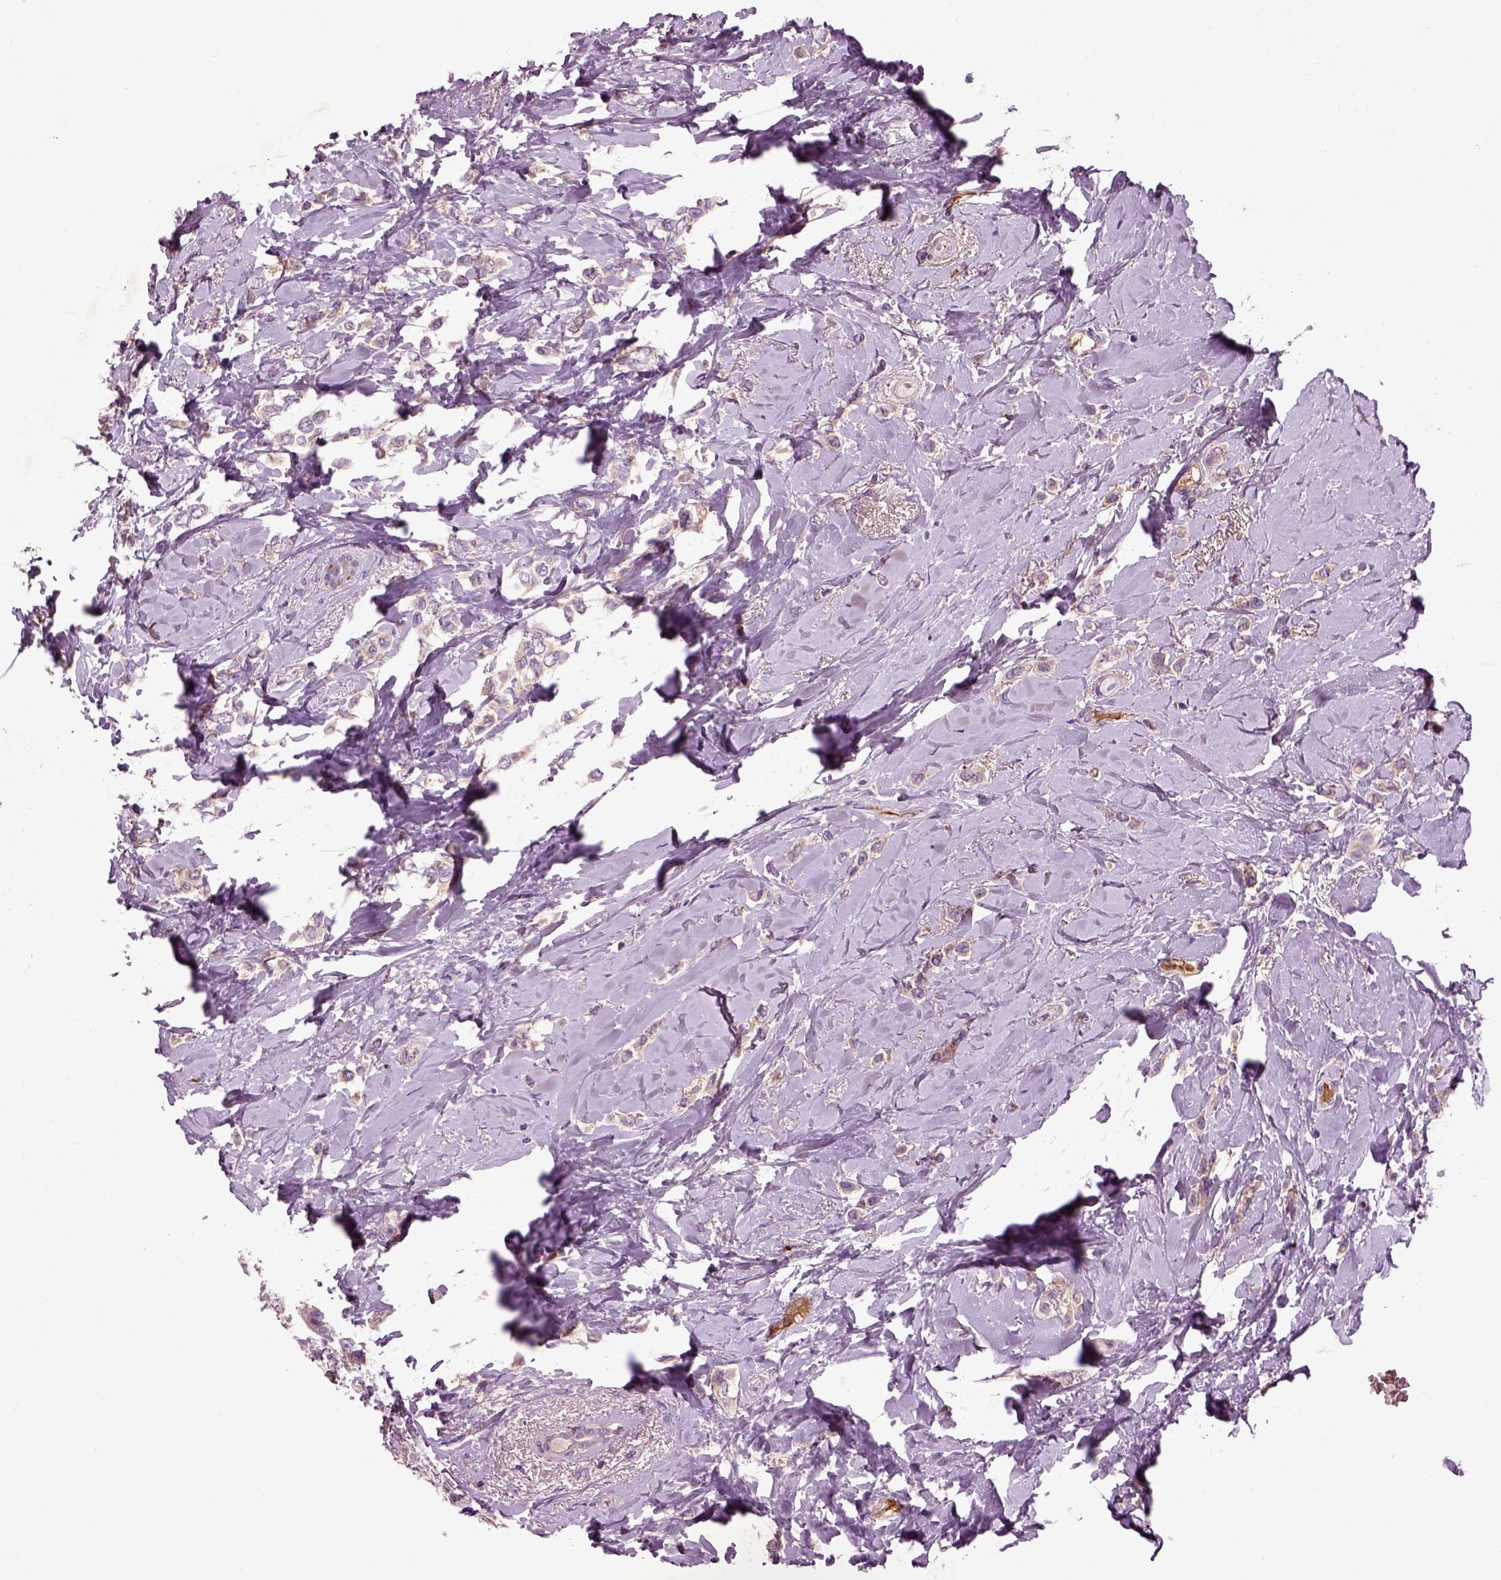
{"staining": {"intensity": "weak", "quantity": "<25%", "location": "cytoplasmic/membranous"}, "tissue": "breast cancer", "cell_type": "Tumor cells", "image_type": "cancer", "snomed": [{"axis": "morphology", "description": "Lobular carcinoma"}, {"axis": "topography", "description": "Breast"}], "caption": "Micrograph shows no significant protein expression in tumor cells of breast cancer (lobular carcinoma).", "gene": "SPON1", "patient": {"sex": "female", "age": 66}}